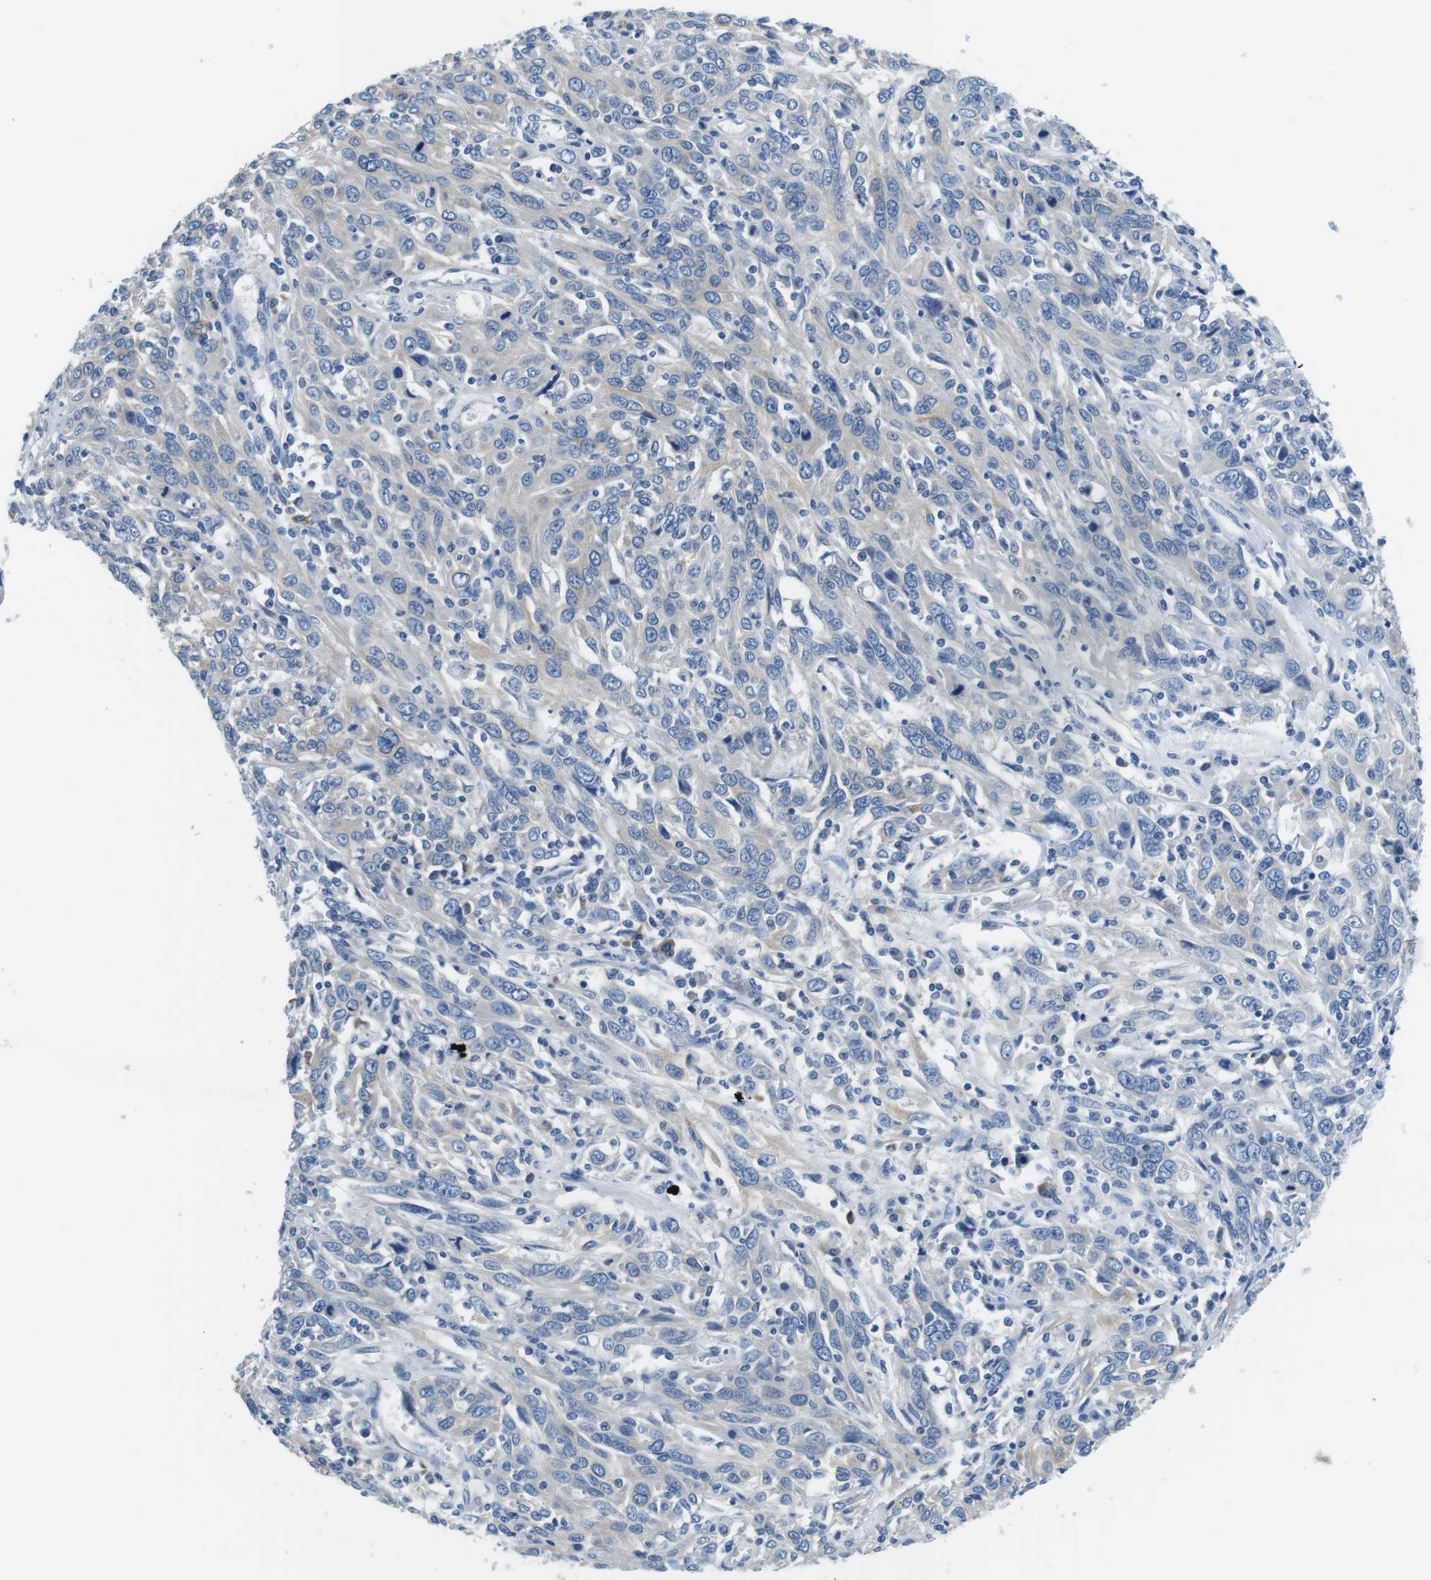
{"staining": {"intensity": "weak", "quantity": "<25%", "location": "cytoplasmic/membranous"}, "tissue": "cervical cancer", "cell_type": "Tumor cells", "image_type": "cancer", "snomed": [{"axis": "morphology", "description": "Squamous cell carcinoma, NOS"}, {"axis": "topography", "description": "Cervix"}], "caption": "A high-resolution micrograph shows IHC staining of cervical cancer, which exhibits no significant expression in tumor cells.", "gene": "DENND4C", "patient": {"sex": "female", "age": 46}}